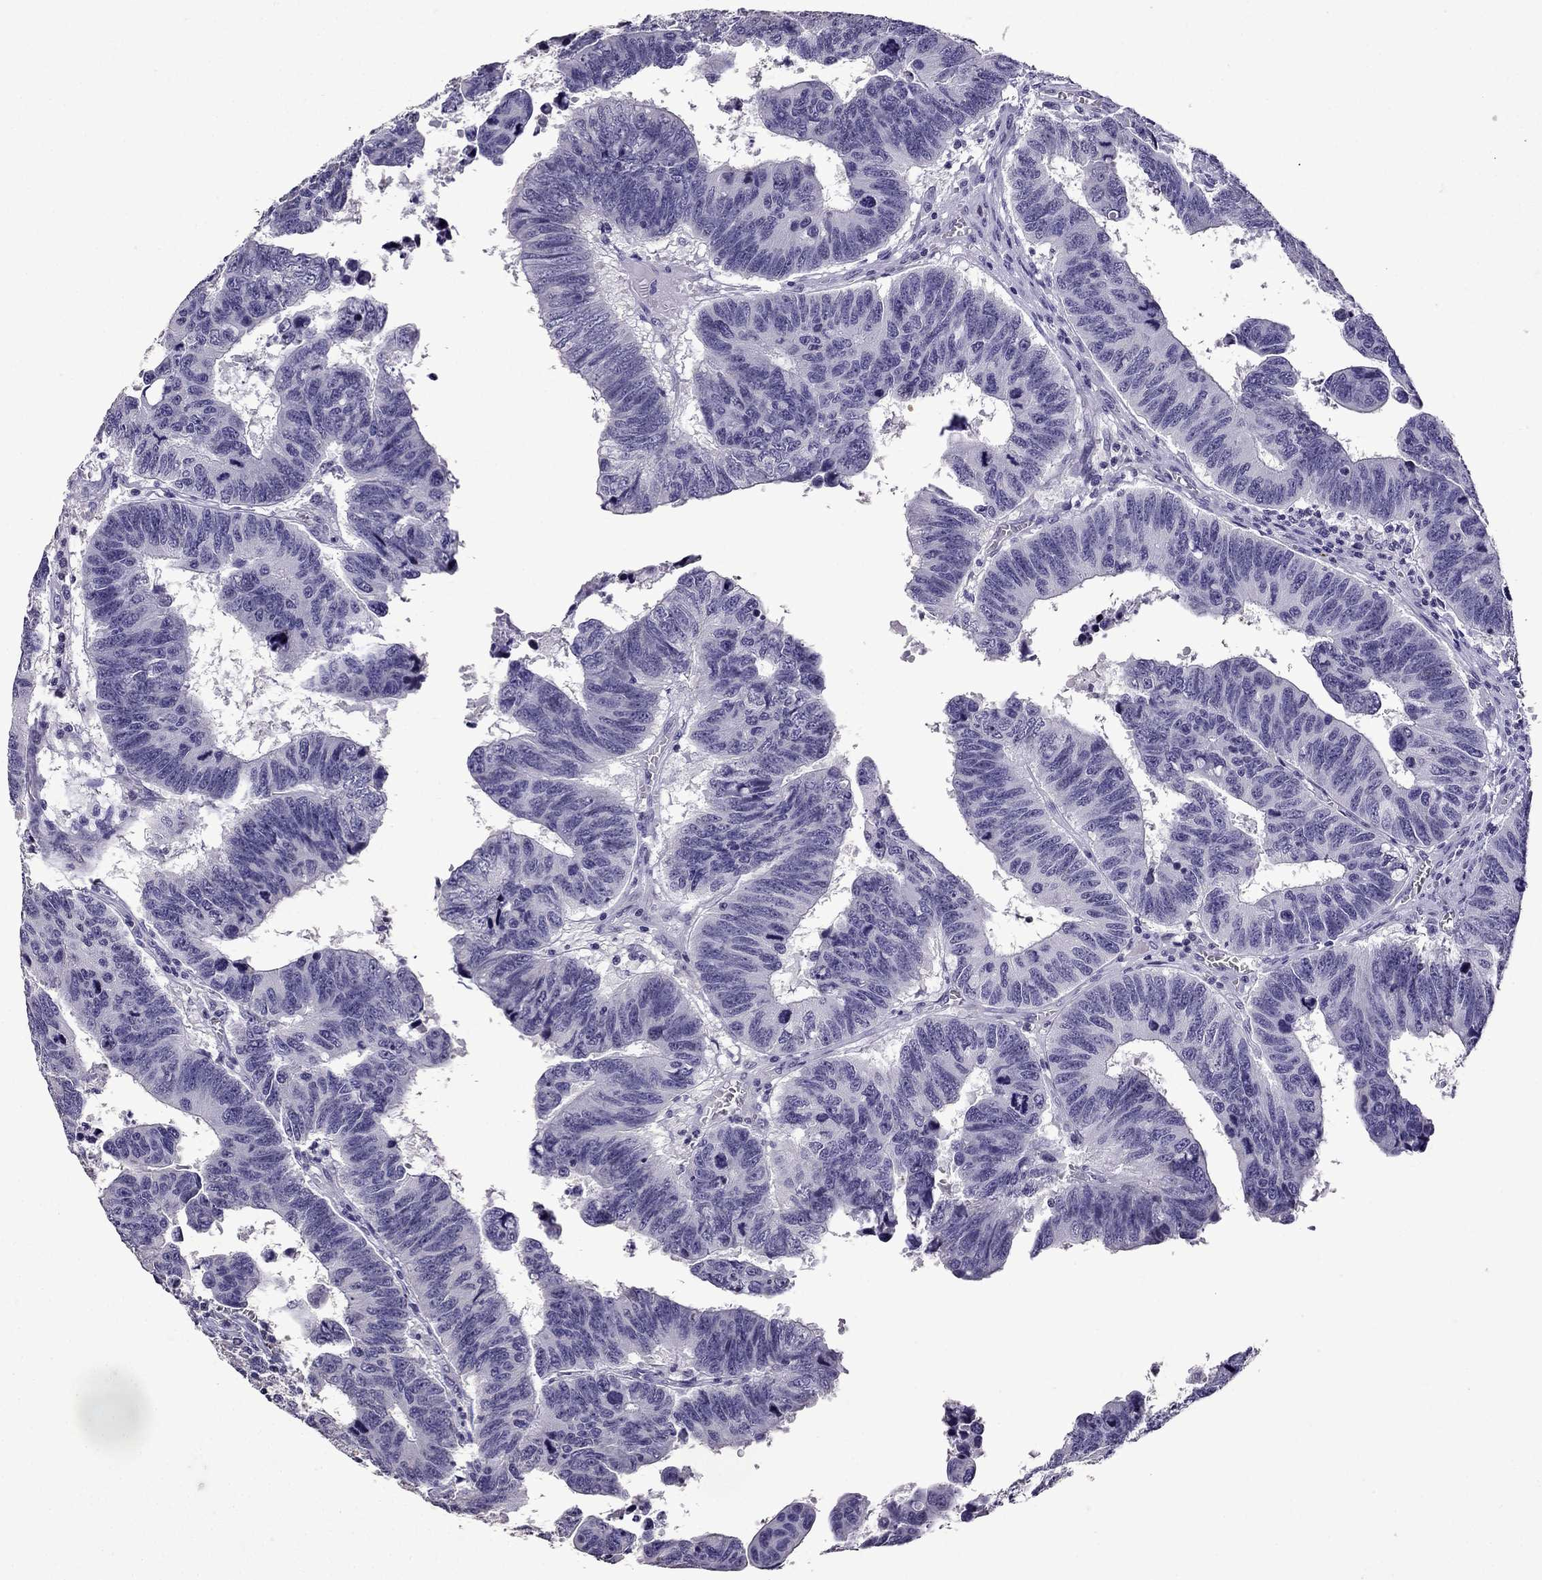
{"staining": {"intensity": "negative", "quantity": "none", "location": "none"}, "tissue": "colorectal cancer", "cell_type": "Tumor cells", "image_type": "cancer", "snomed": [{"axis": "morphology", "description": "Adenocarcinoma, NOS"}, {"axis": "topography", "description": "Appendix"}, {"axis": "topography", "description": "Colon"}, {"axis": "topography", "description": "Cecum"}, {"axis": "topography", "description": "Colon asc"}], "caption": "Adenocarcinoma (colorectal) stained for a protein using immunohistochemistry reveals no staining tumor cells.", "gene": "TTN", "patient": {"sex": "female", "age": 85}}